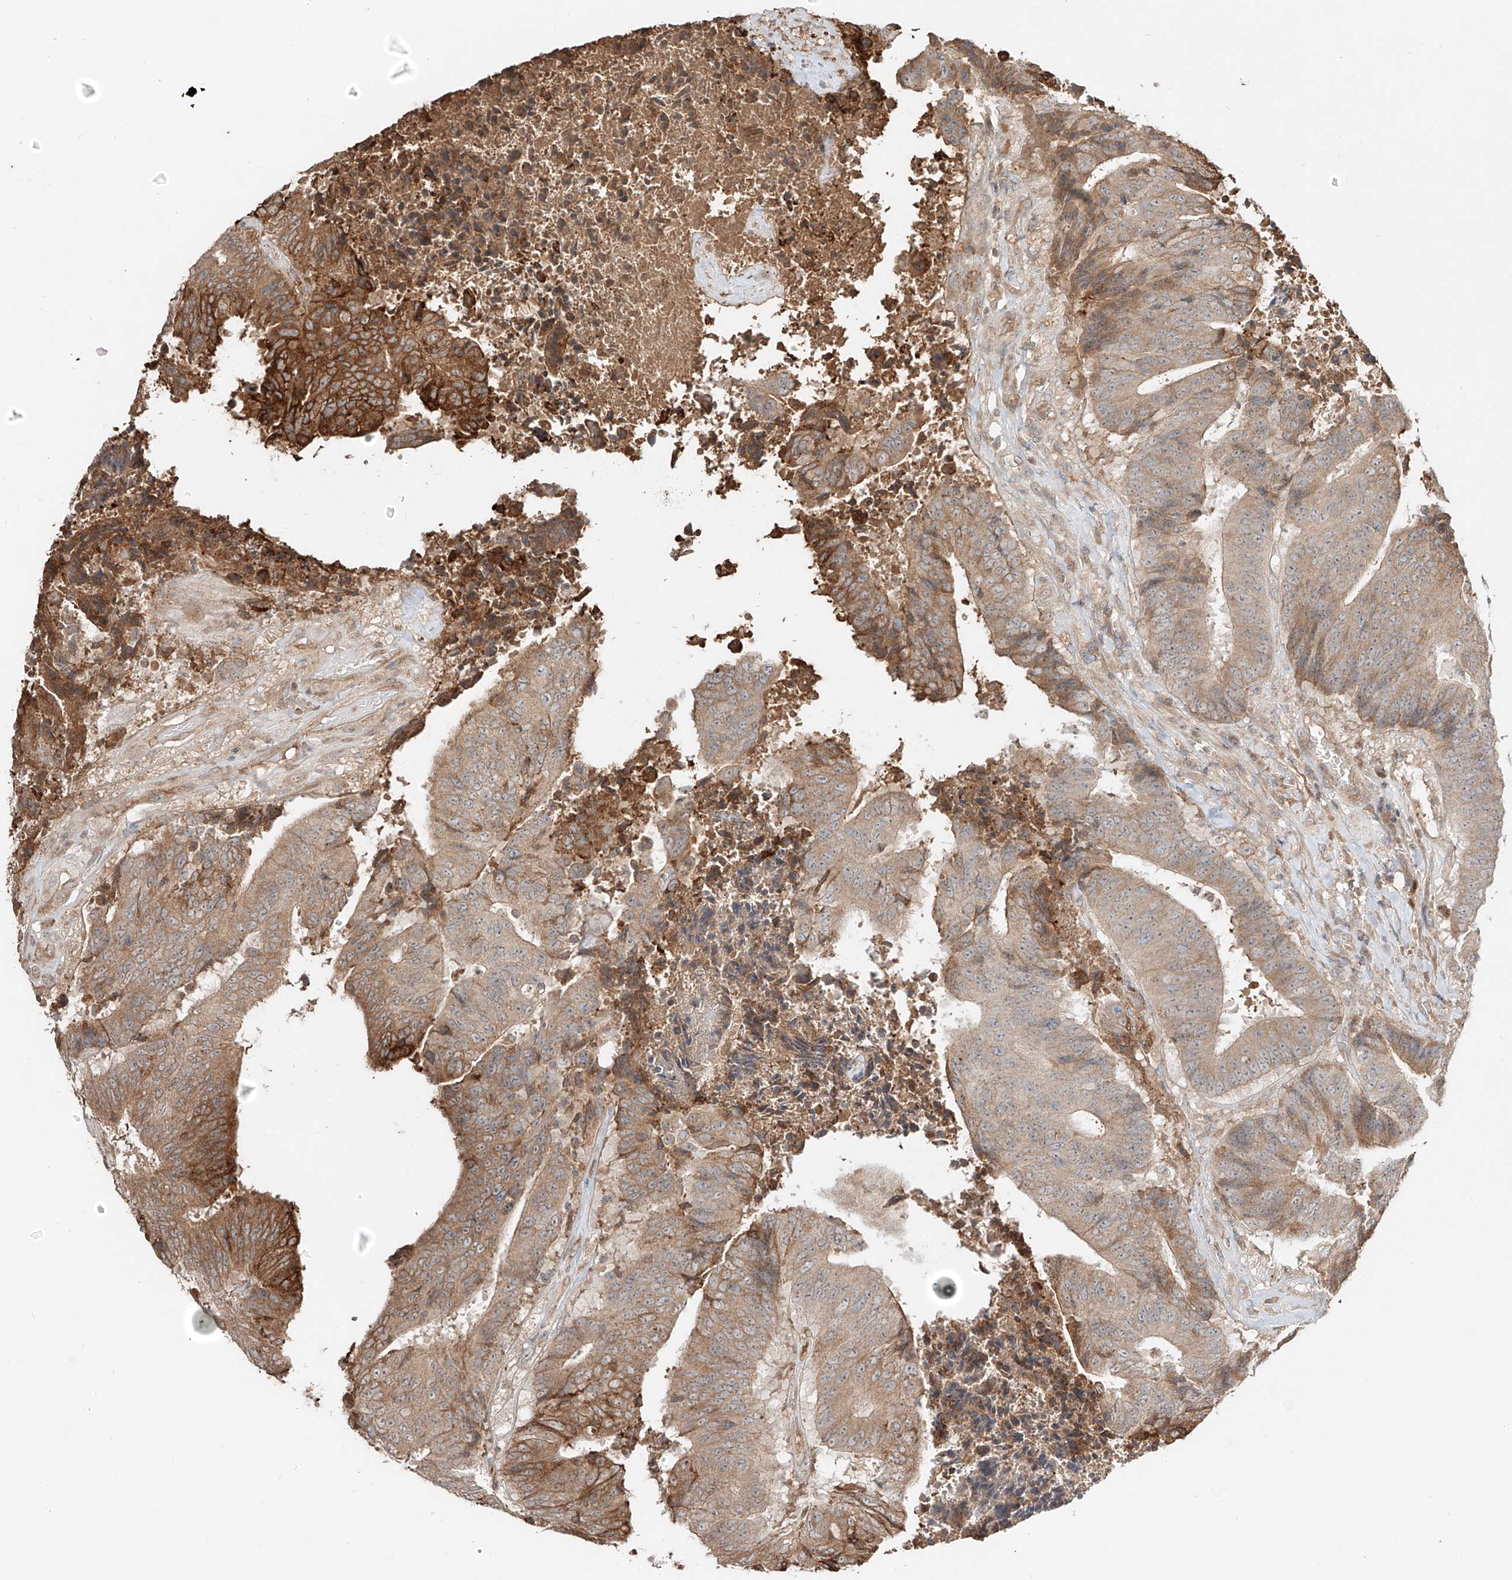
{"staining": {"intensity": "moderate", "quantity": "25%-75%", "location": "cytoplasmic/membranous"}, "tissue": "colorectal cancer", "cell_type": "Tumor cells", "image_type": "cancer", "snomed": [{"axis": "morphology", "description": "Adenocarcinoma, NOS"}, {"axis": "topography", "description": "Rectum"}], "caption": "An image of human colorectal cancer stained for a protein exhibits moderate cytoplasmic/membranous brown staining in tumor cells.", "gene": "ERO1A", "patient": {"sex": "male", "age": 72}}